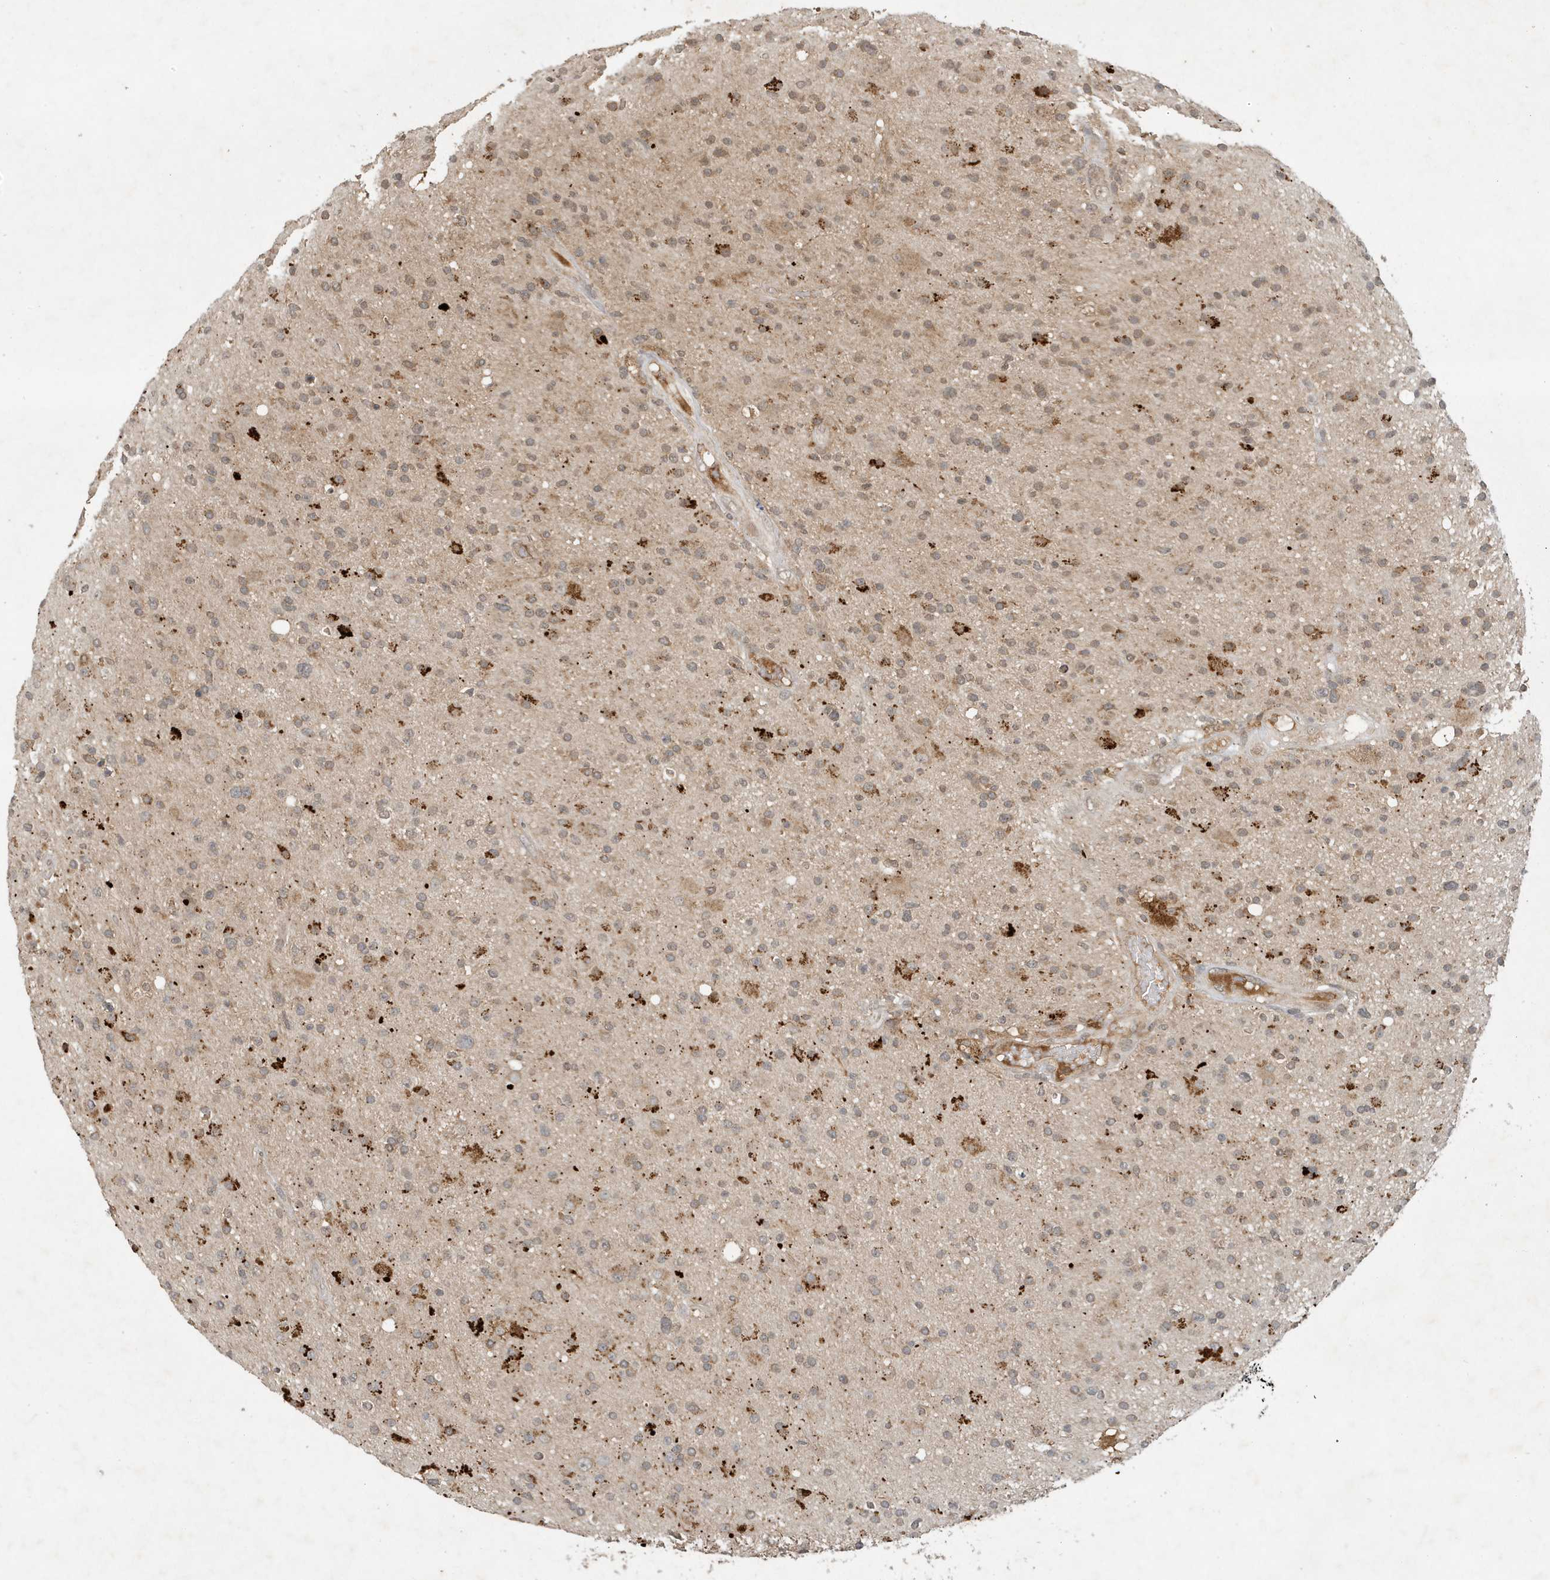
{"staining": {"intensity": "weak", "quantity": ">75%", "location": "cytoplasmic/membranous"}, "tissue": "glioma", "cell_type": "Tumor cells", "image_type": "cancer", "snomed": [{"axis": "morphology", "description": "Glioma, malignant, High grade"}, {"axis": "topography", "description": "Brain"}], "caption": "Brown immunohistochemical staining in malignant glioma (high-grade) reveals weak cytoplasmic/membranous expression in approximately >75% of tumor cells.", "gene": "ABCB9", "patient": {"sex": "male", "age": 33}}